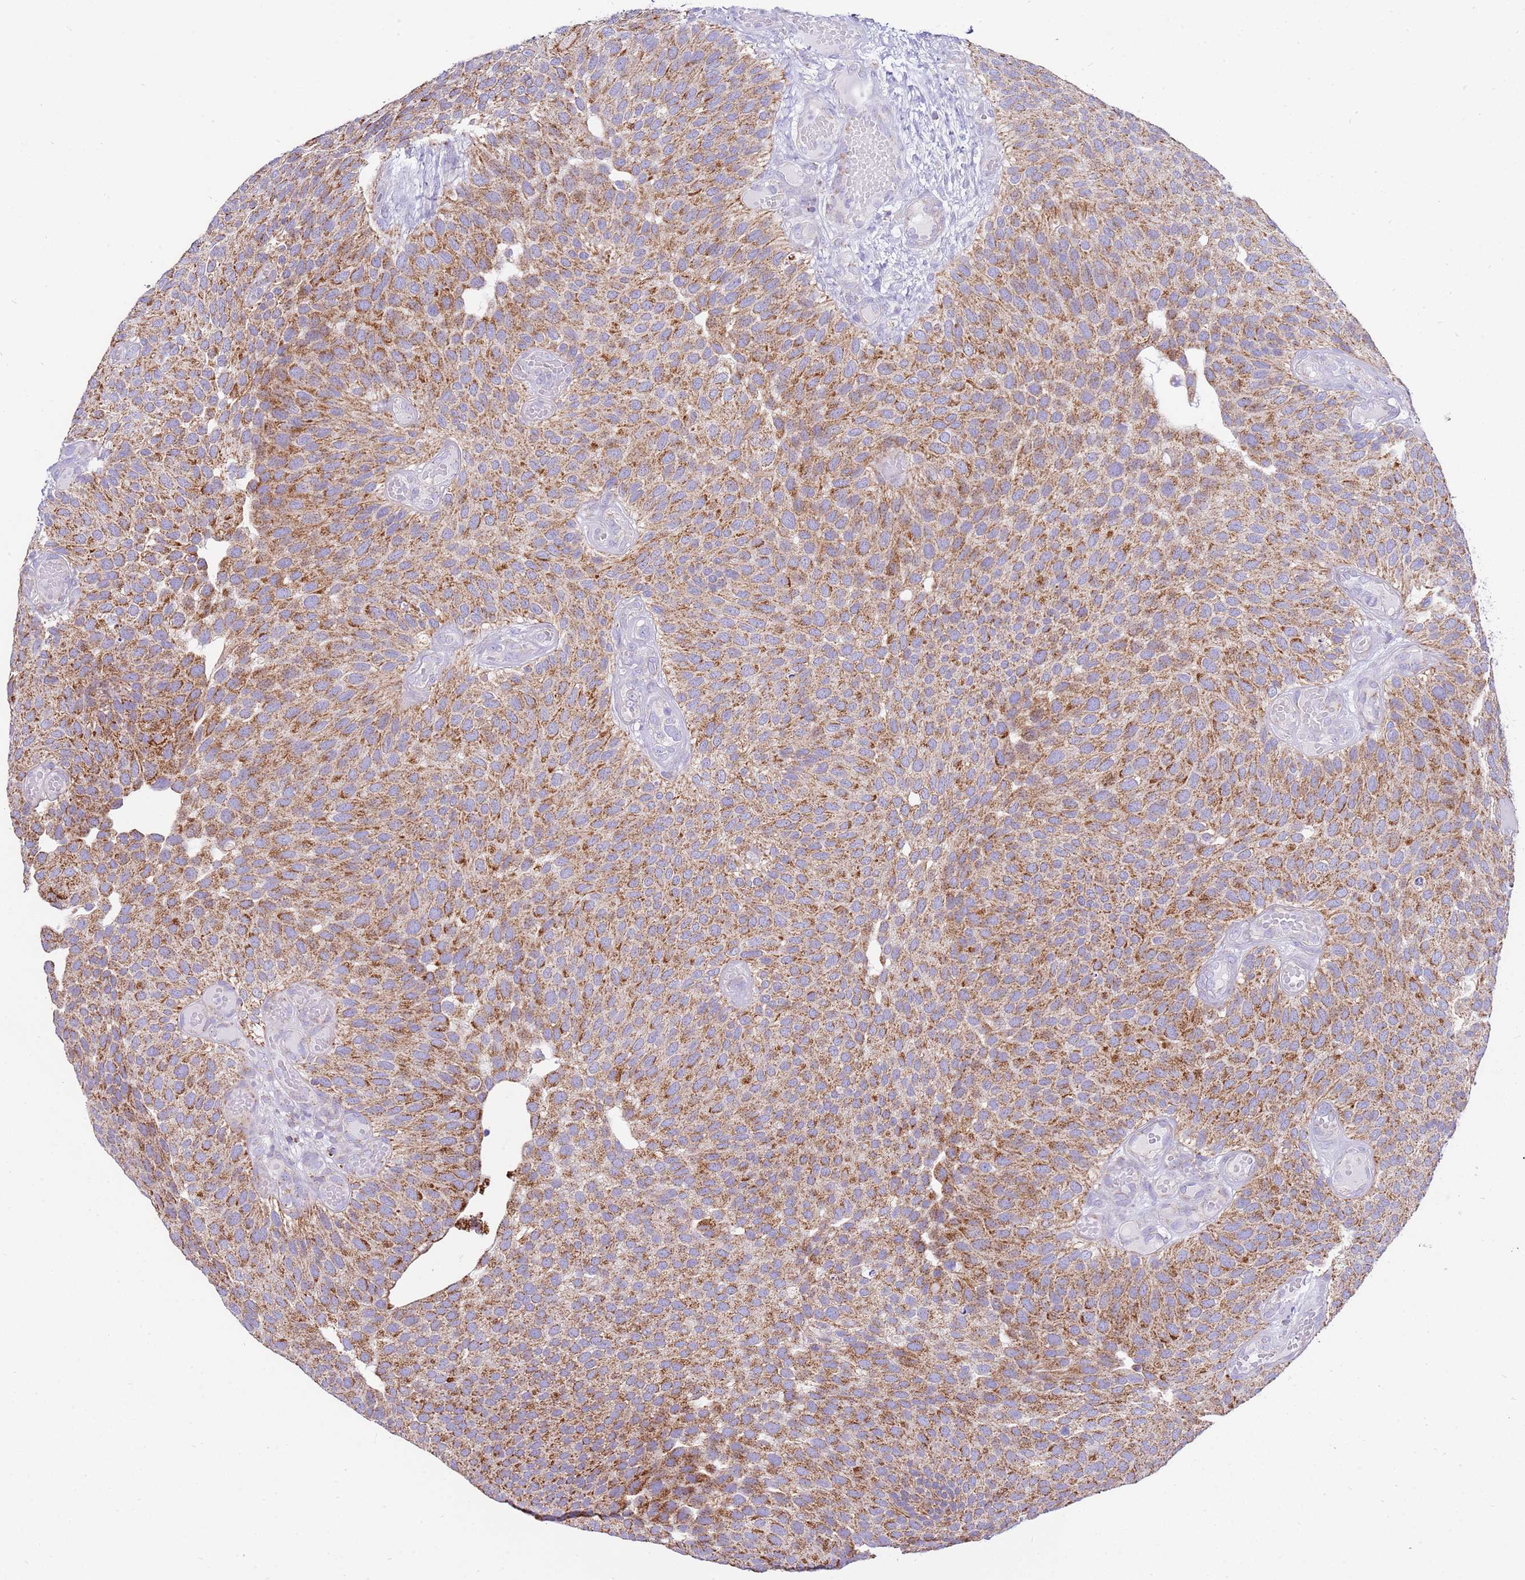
{"staining": {"intensity": "moderate", "quantity": ">75%", "location": "cytoplasmic/membranous"}, "tissue": "urothelial cancer", "cell_type": "Tumor cells", "image_type": "cancer", "snomed": [{"axis": "morphology", "description": "Urothelial carcinoma, Low grade"}, {"axis": "topography", "description": "Urinary bladder"}], "caption": "Urothelial cancer stained with a brown dye demonstrates moderate cytoplasmic/membranous positive positivity in about >75% of tumor cells.", "gene": "IGF1R", "patient": {"sex": "male", "age": 89}}